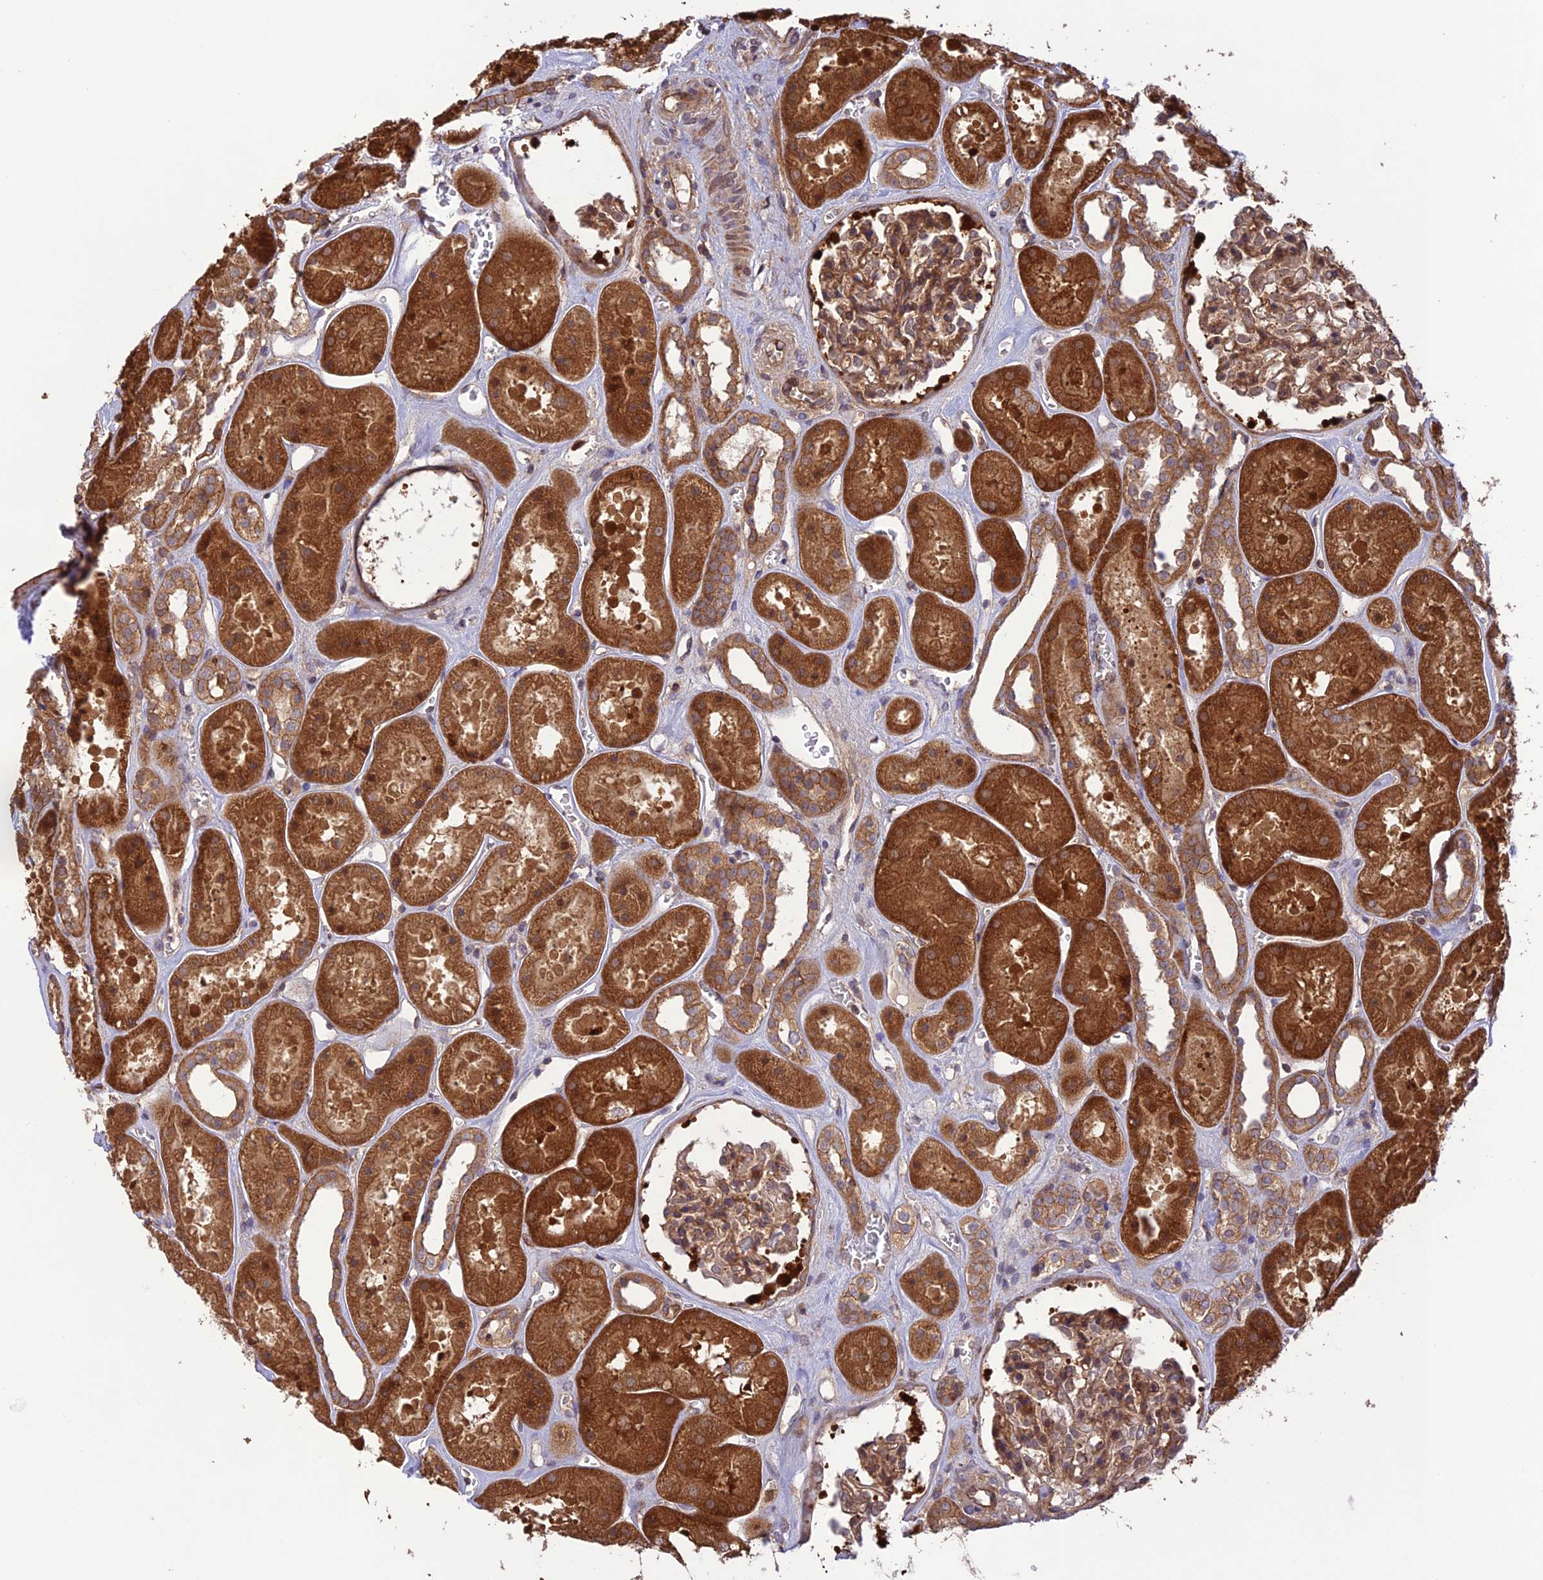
{"staining": {"intensity": "moderate", "quantity": ">75%", "location": "cytoplasmic/membranous"}, "tissue": "kidney", "cell_type": "Cells in glomeruli", "image_type": "normal", "snomed": [{"axis": "morphology", "description": "Normal tissue, NOS"}, {"axis": "topography", "description": "Kidney"}], "caption": "Kidney stained for a protein (brown) displays moderate cytoplasmic/membranous positive positivity in approximately >75% of cells in glomeruli.", "gene": "FCHSD1", "patient": {"sex": "female", "age": 41}}